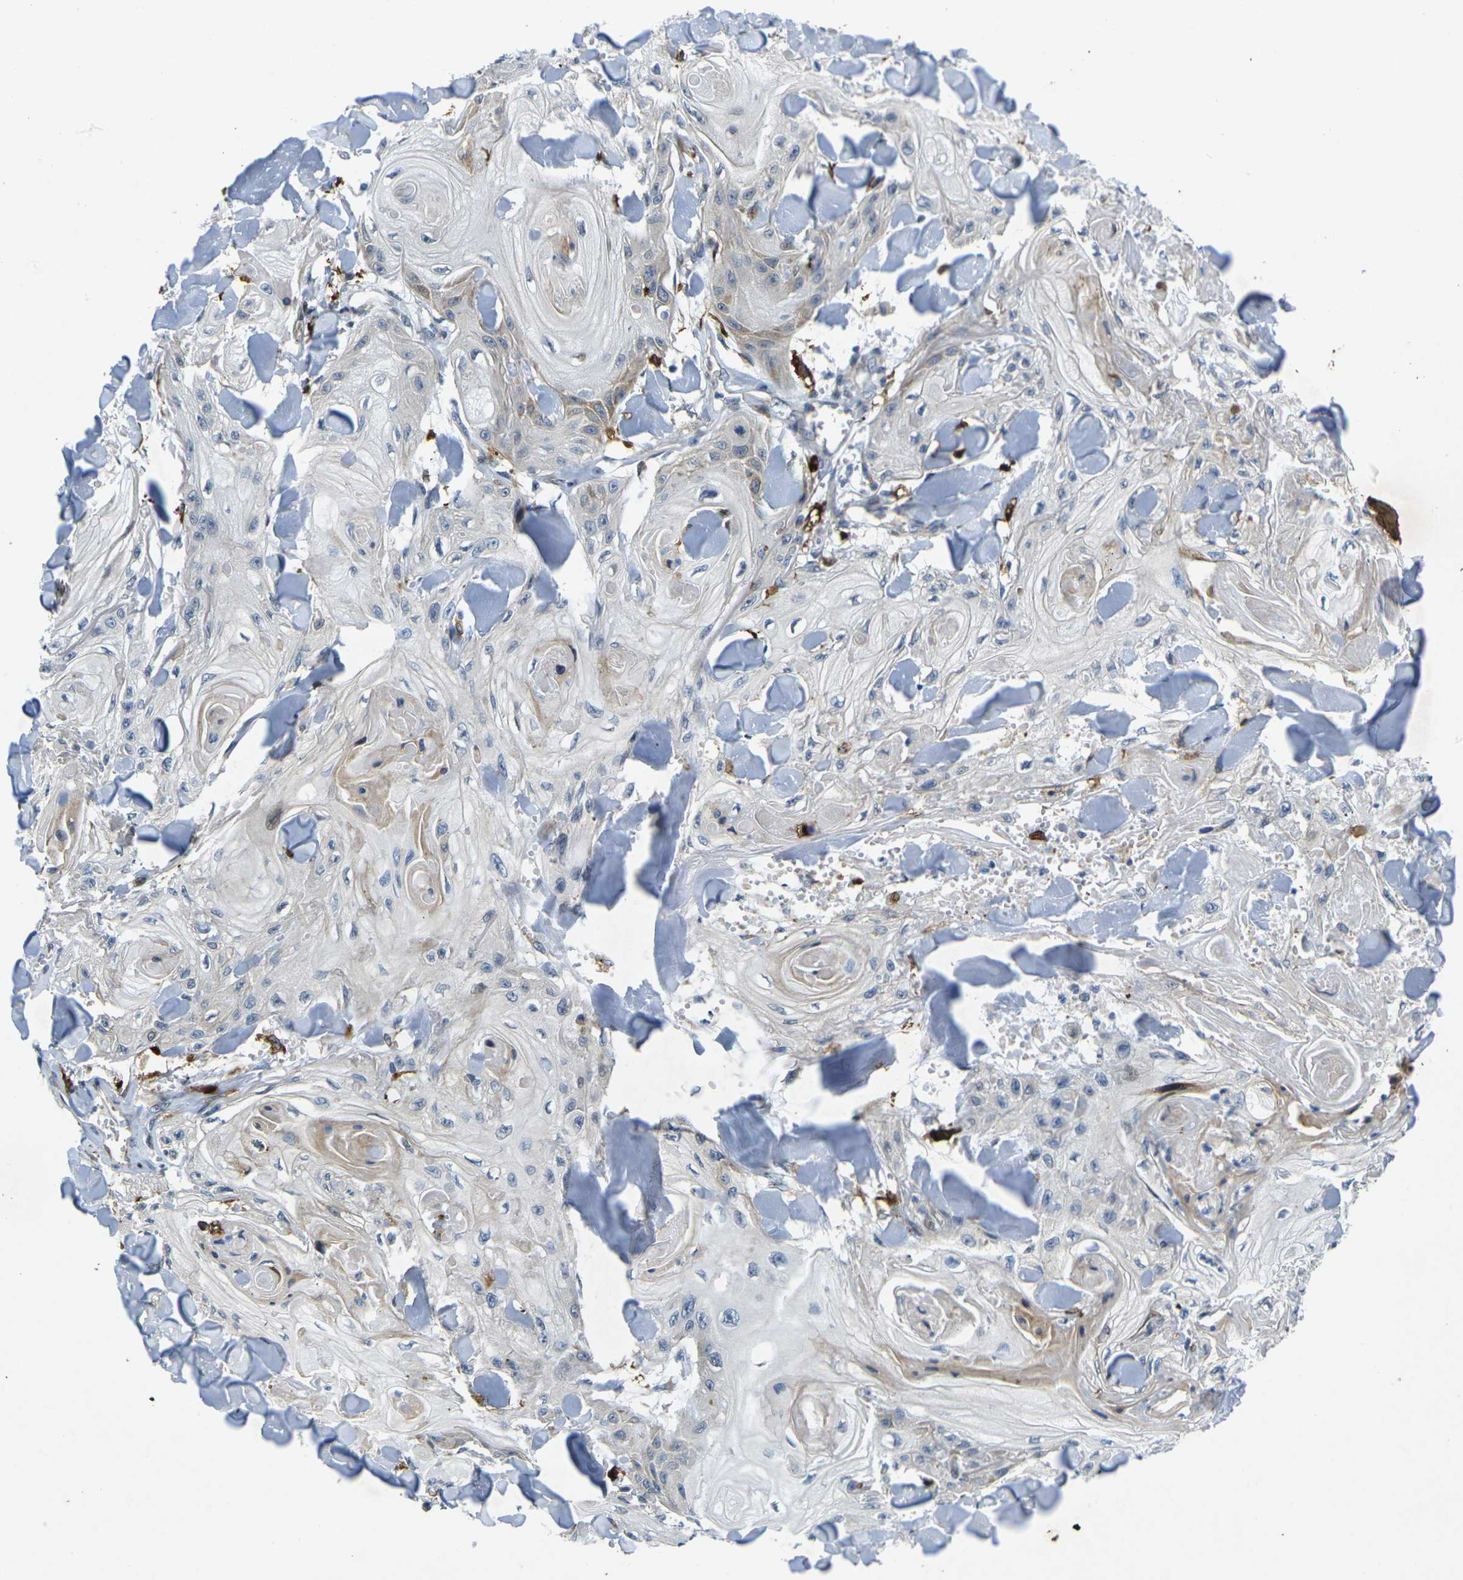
{"staining": {"intensity": "negative", "quantity": "none", "location": "none"}, "tissue": "skin cancer", "cell_type": "Tumor cells", "image_type": "cancer", "snomed": [{"axis": "morphology", "description": "Squamous cell carcinoma, NOS"}, {"axis": "topography", "description": "Skin"}], "caption": "Human squamous cell carcinoma (skin) stained for a protein using IHC reveals no expression in tumor cells.", "gene": "ROBO2", "patient": {"sex": "male", "age": 74}}